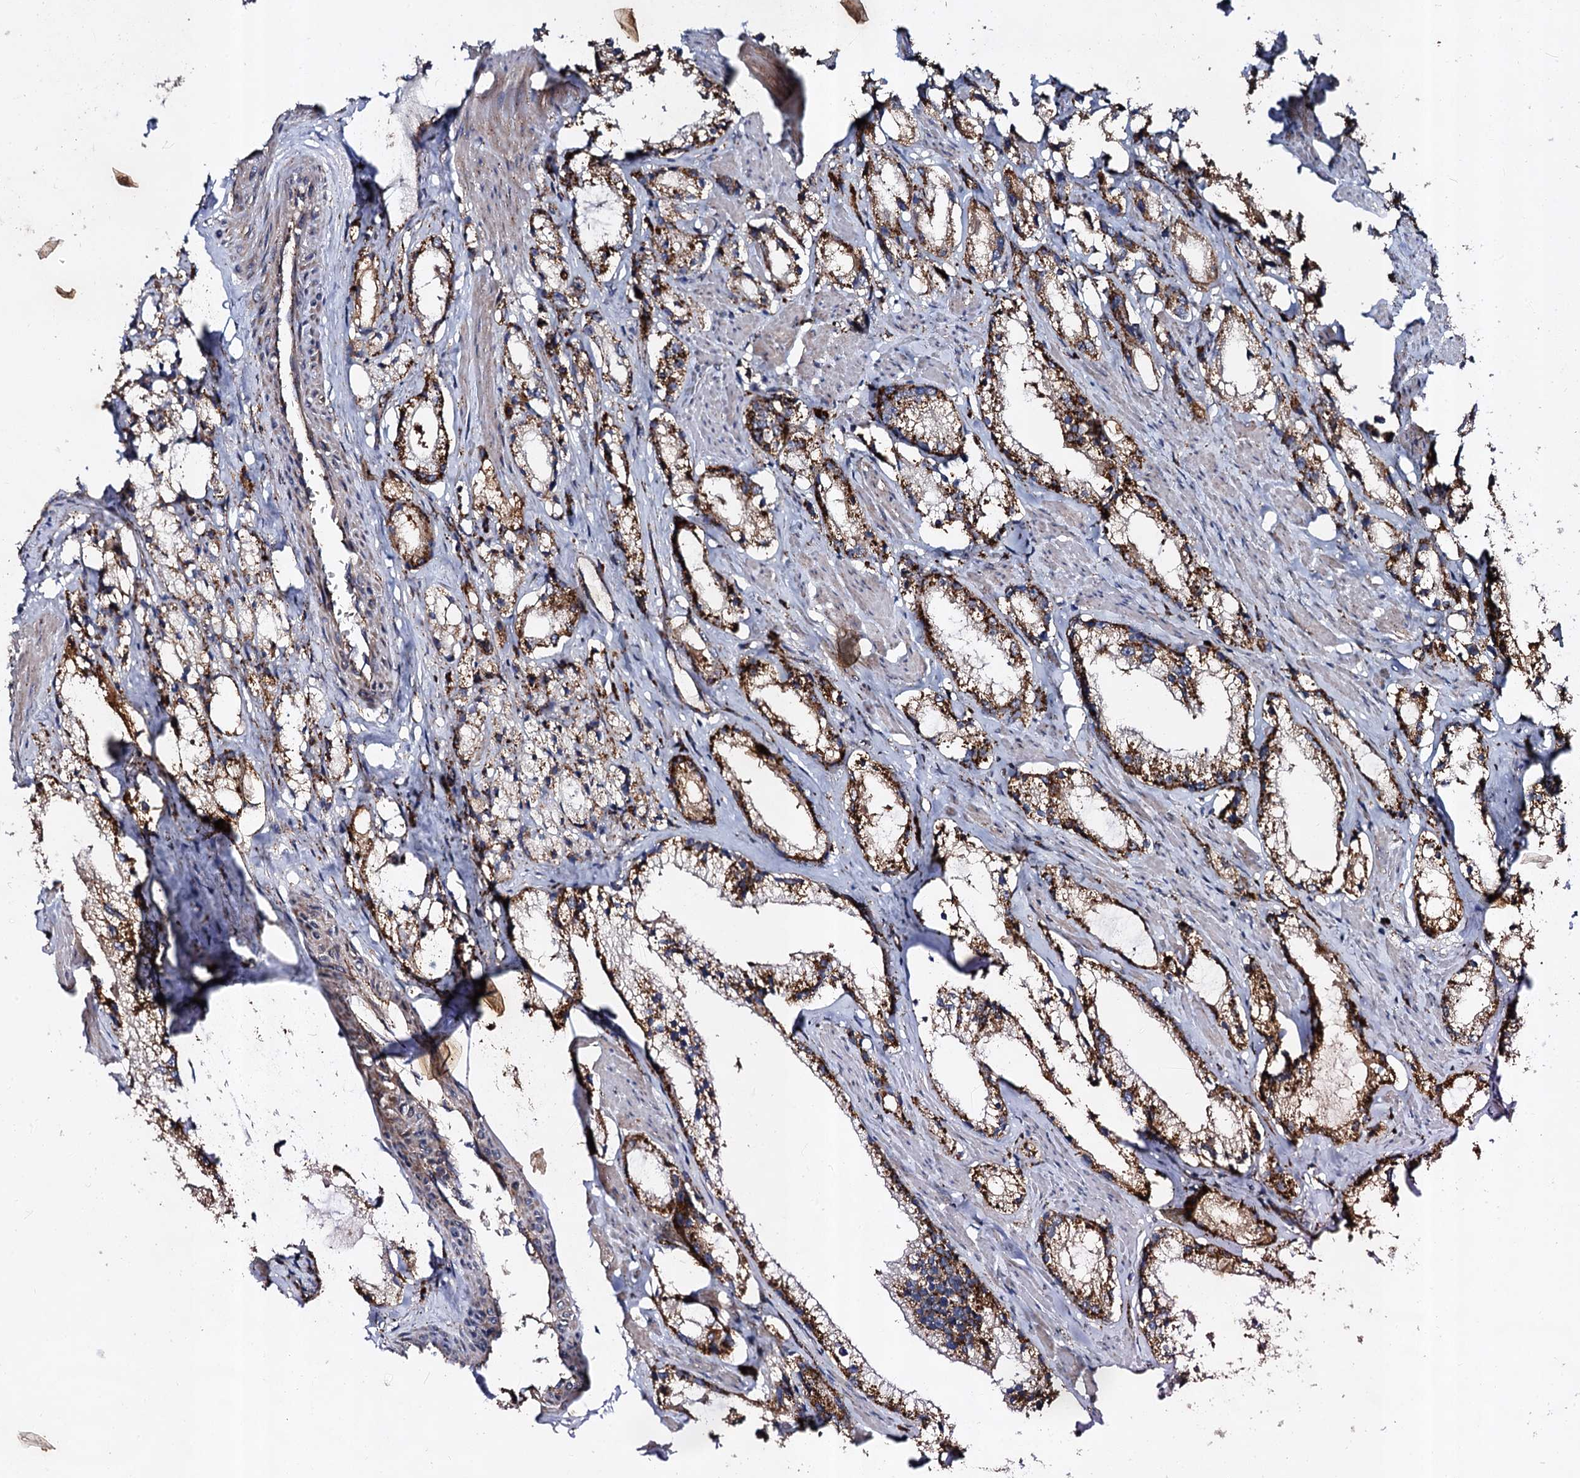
{"staining": {"intensity": "strong", "quantity": "25%-75%", "location": "cytoplasmic/membranous"}, "tissue": "prostate cancer", "cell_type": "Tumor cells", "image_type": "cancer", "snomed": [{"axis": "morphology", "description": "Adenocarcinoma, High grade"}, {"axis": "topography", "description": "Prostate"}], "caption": "An immunohistochemistry (IHC) photomicrograph of tumor tissue is shown. Protein staining in brown highlights strong cytoplasmic/membranous positivity in prostate cancer (high-grade adenocarcinoma) within tumor cells. (DAB IHC with brightfield microscopy, high magnification).", "gene": "GBA1", "patient": {"sex": "male", "age": 66}}